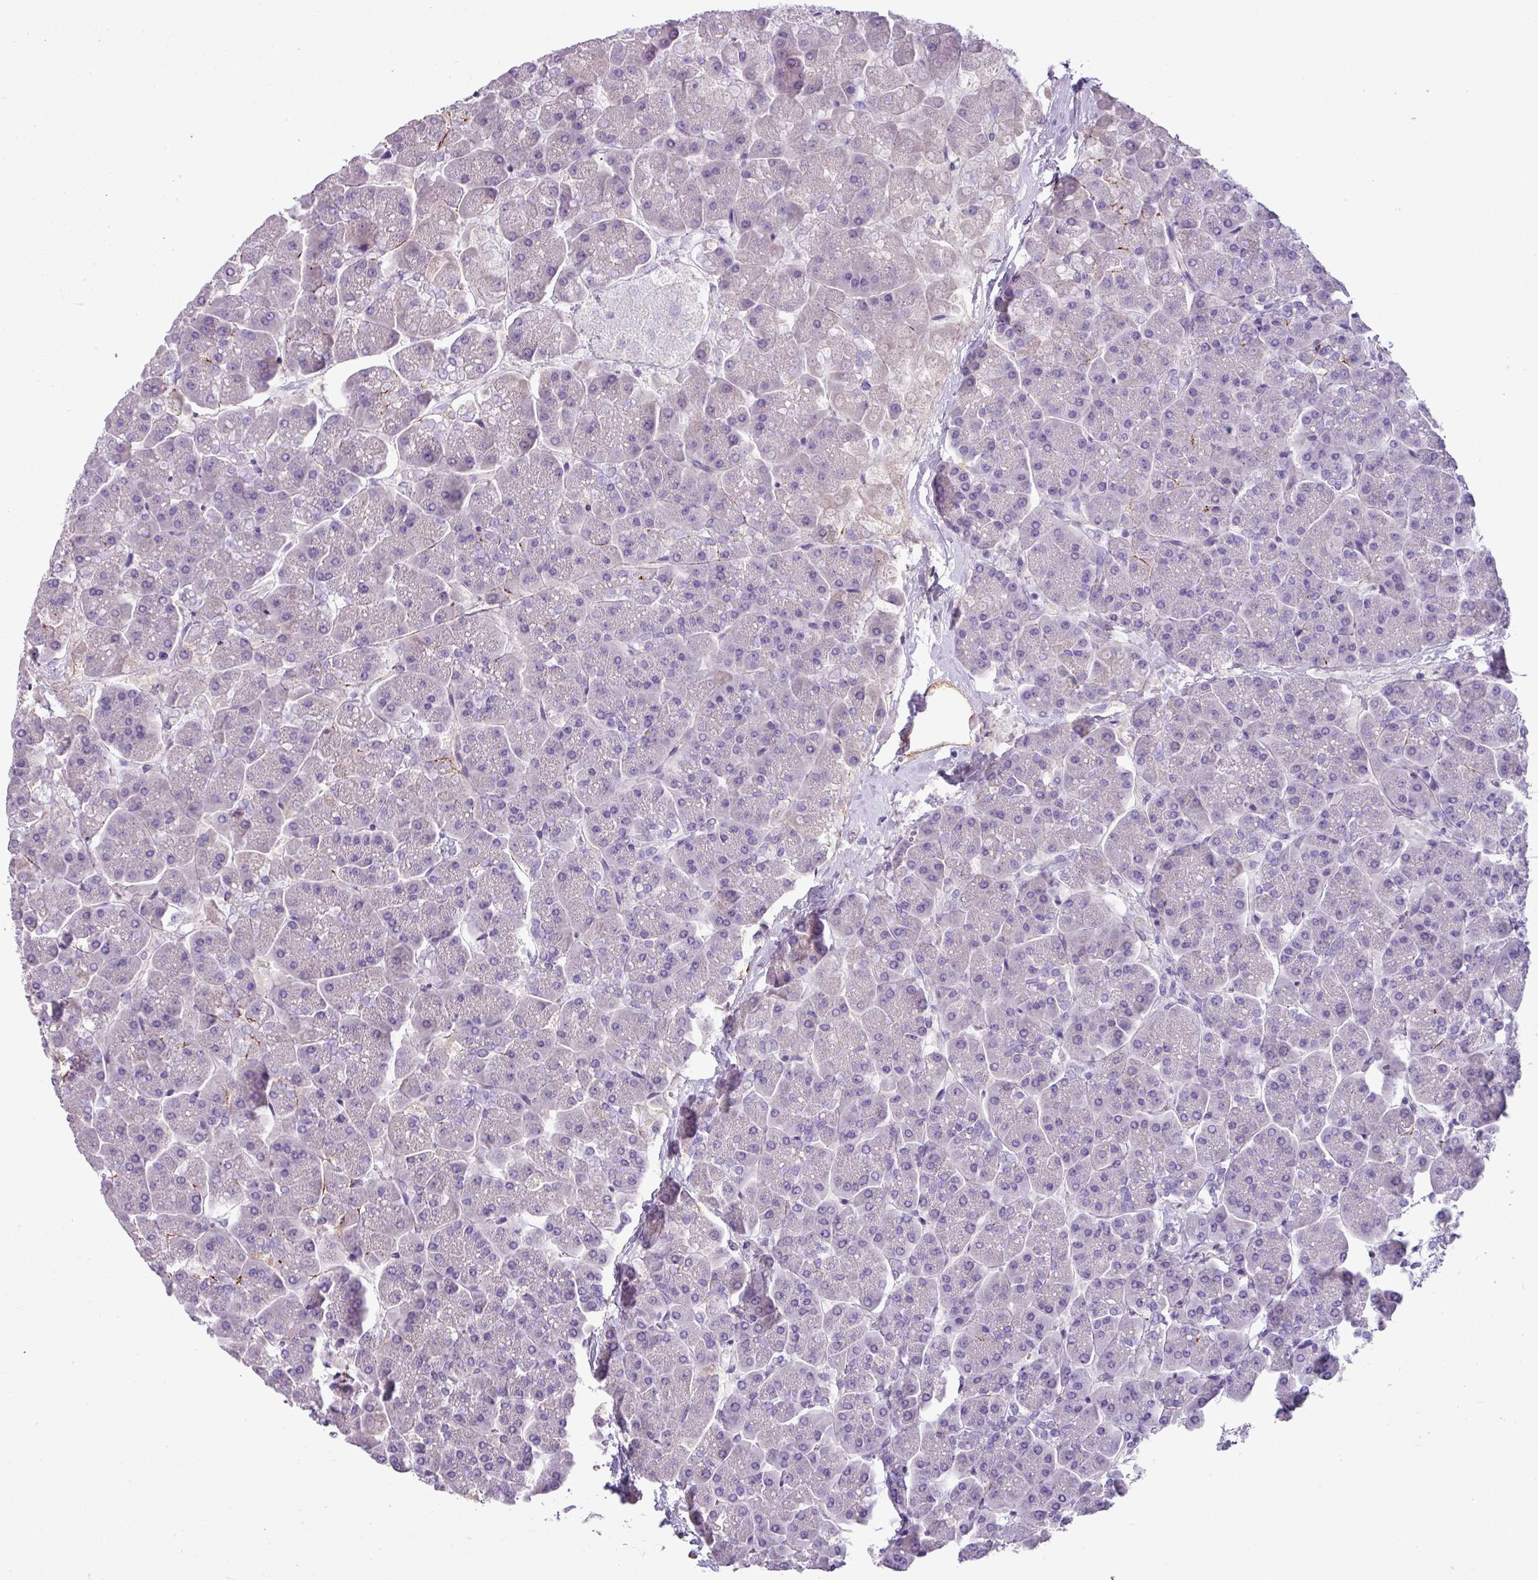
{"staining": {"intensity": "negative", "quantity": "none", "location": "none"}, "tissue": "pancreas", "cell_type": "Exocrine glandular cells", "image_type": "normal", "snomed": [{"axis": "morphology", "description": "Normal tissue, NOS"}, {"axis": "topography", "description": "Pancreas"}, {"axis": "topography", "description": "Peripheral nerve tissue"}], "caption": "High power microscopy image of an immunohistochemistry photomicrograph of unremarkable pancreas, revealing no significant staining in exocrine glandular cells.", "gene": "ZNF568", "patient": {"sex": "male", "age": 54}}